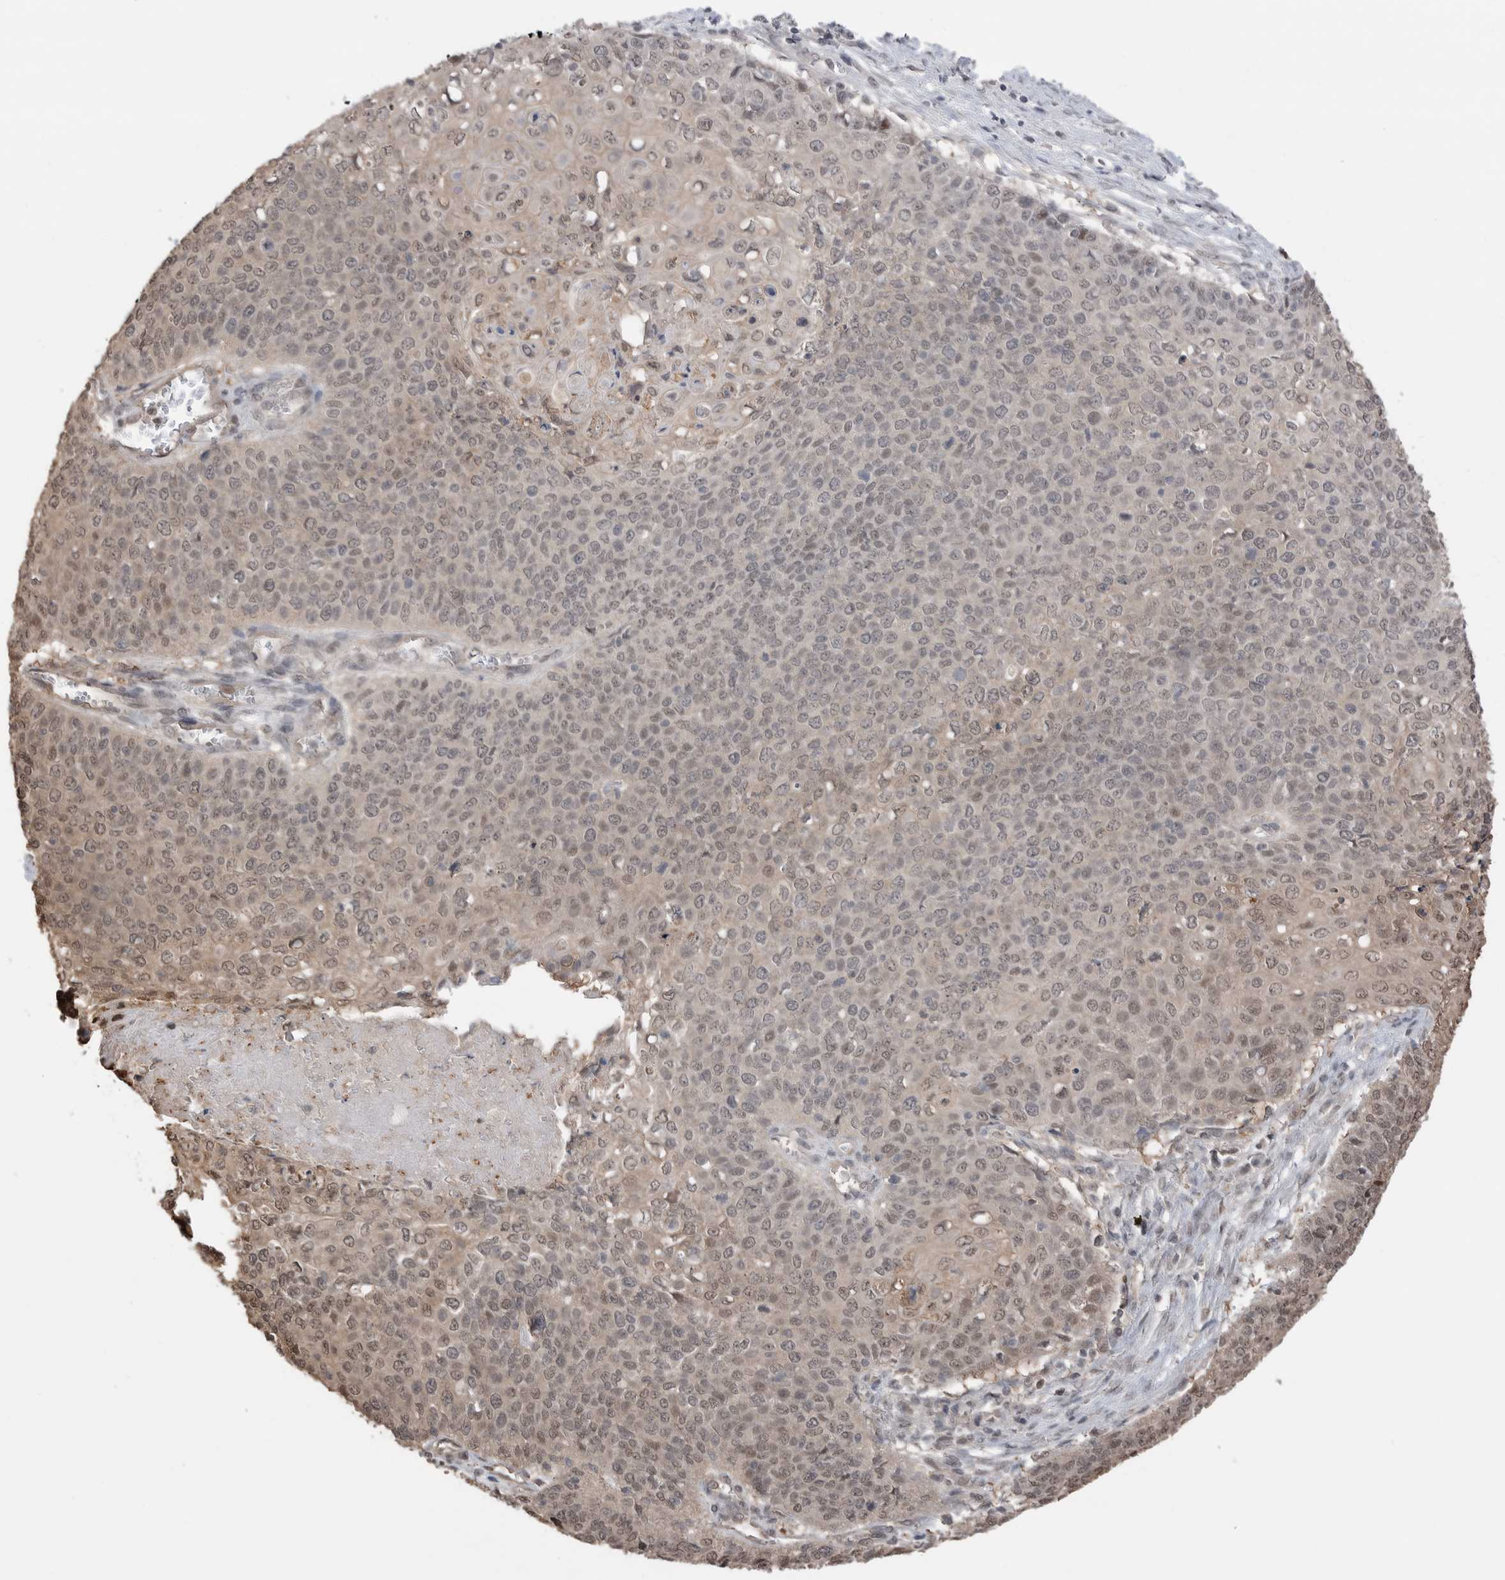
{"staining": {"intensity": "weak", "quantity": "25%-75%", "location": "nuclear"}, "tissue": "cervical cancer", "cell_type": "Tumor cells", "image_type": "cancer", "snomed": [{"axis": "morphology", "description": "Squamous cell carcinoma, NOS"}, {"axis": "topography", "description": "Cervix"}], "caption": "IHC of human cervical squamous cell carcinoma displays low levels of weak nuclear positivity in about 25%-75% of tumor cells.", "gene": "PEAK1", "patient": {"sex": "female", "age": 39}}